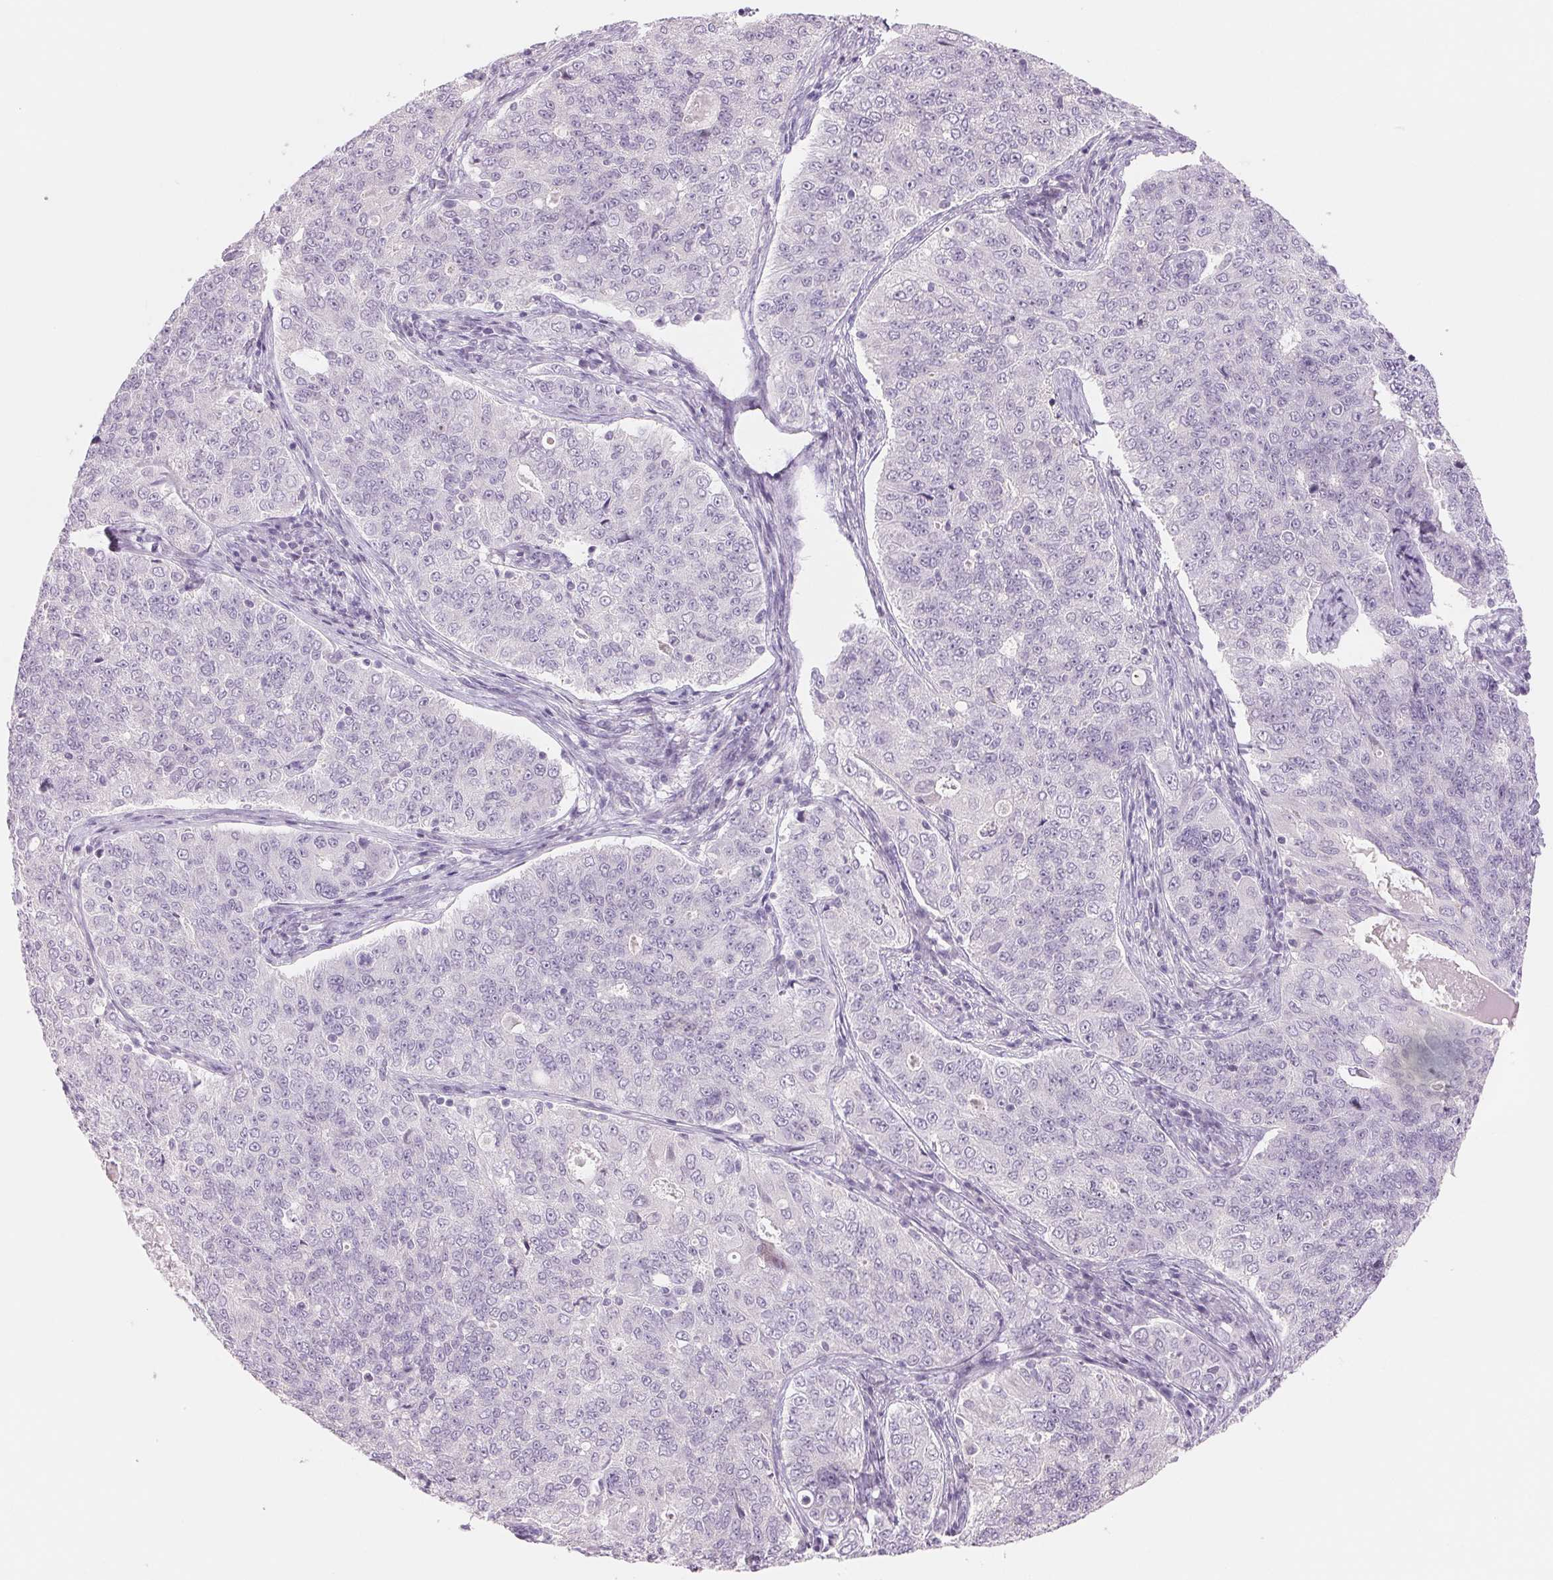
{"staining": {"intensity": "negative", "quantity": "none", "location": "none"}, "tissue": "endometrial cancer", "cell_type": "Tumor cells", "image_type": "cancer", "snomed": [{"axis": "morphology", "description": "Adenocarcinoma, NOS"}, {"axis": "topography", "description": "Endometrium"}], "caption": "Immunohistochemistry (IHC) of adenocarcinoma (endometrial) exhibits no staining in tumor cells.", "gene": "CCDC168", "patient": {"sex": "female", "age": 43}}